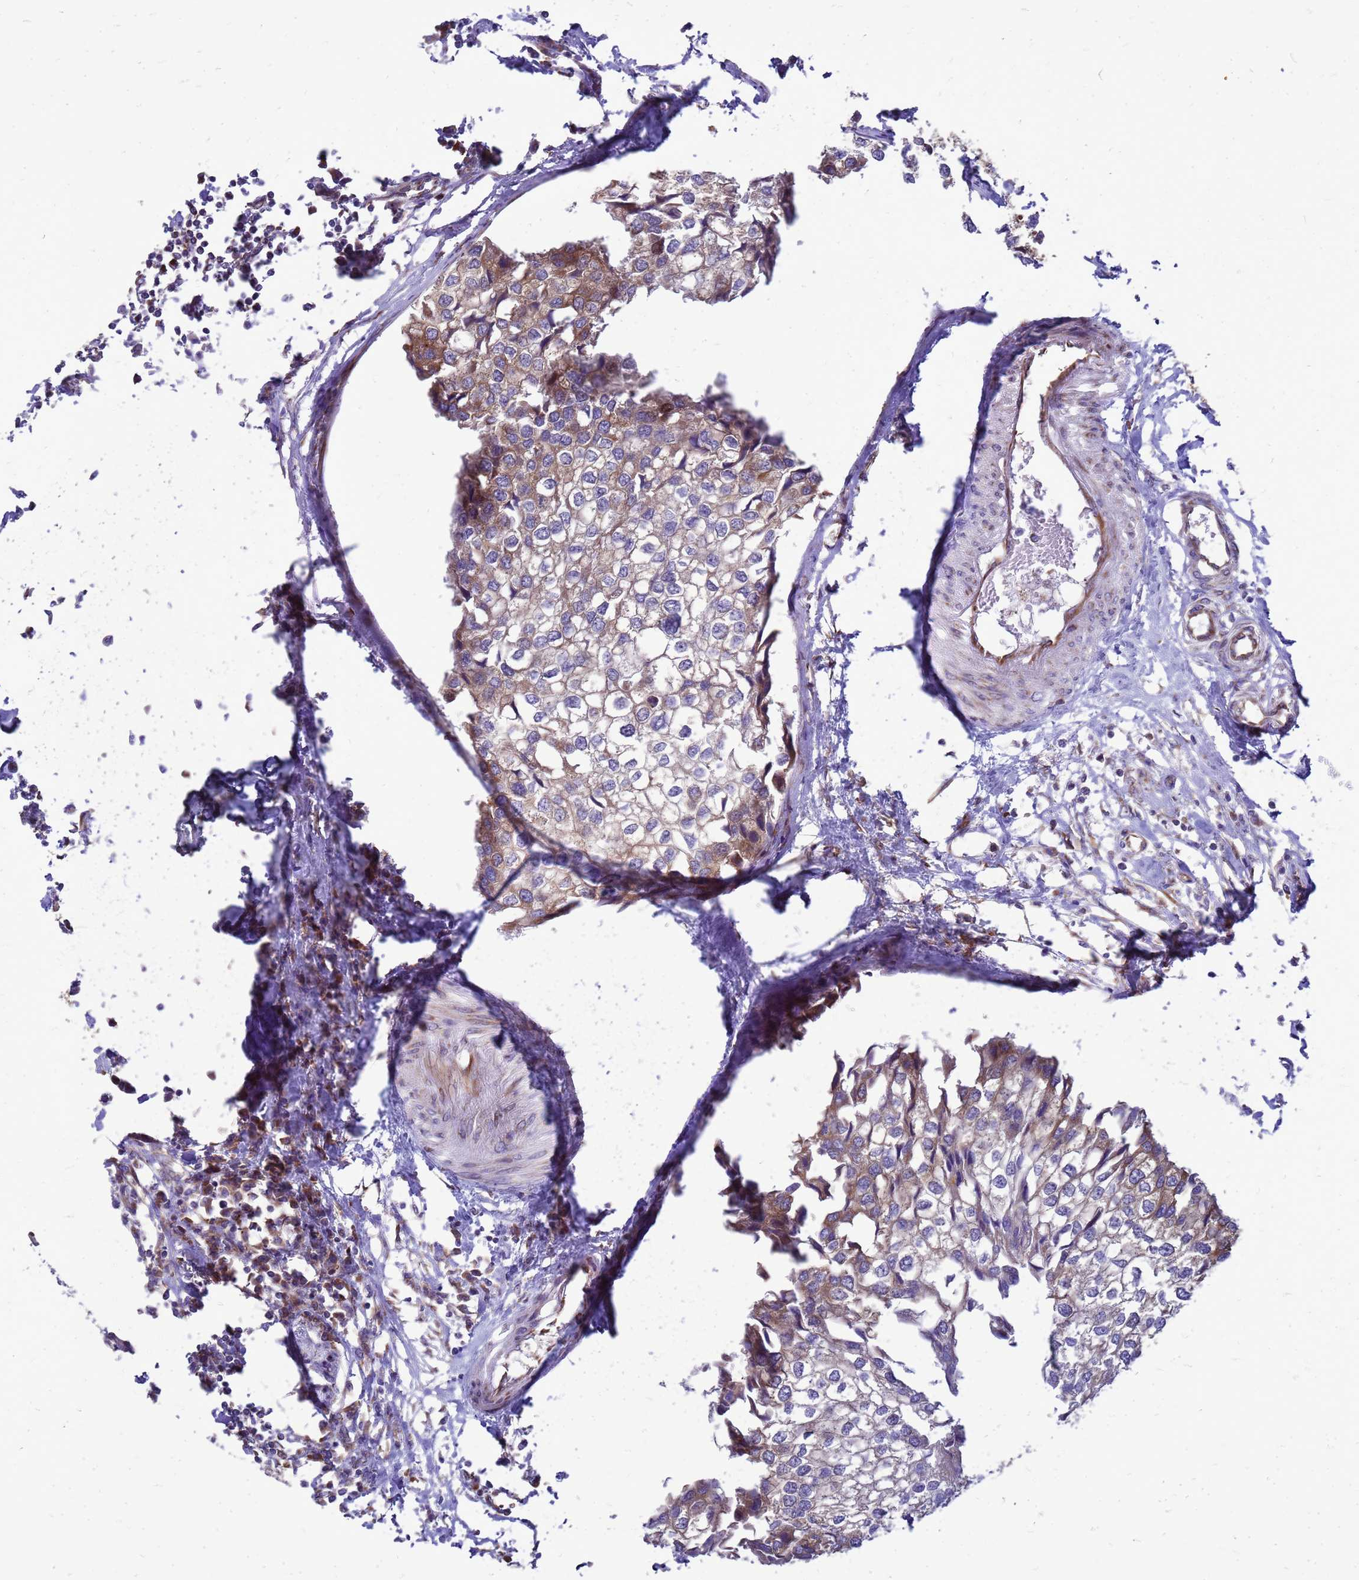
{"staining": {"intensity": "moderate", "quantity": "25%-75%", "location": "cytoplasmic/membranous"}, "tissue": "urothelial cancer", "cell_type": "Tumor cells", "image_type": "cancer", "snomed": [{"axis": "morphology", "description": "Urothelial carcinoma, High grade"}, {"axis": "topography", "description": "Urinary bladder"}], "caption": "This photomicrograph displays immunohistochemistry (IHC) staining of urothelial cancer, with medium moderate cytoplasmic/membranous positivity in about 25%-75% of tumor cells.", "gene": "FSTL4", "patient": {"sex": "male", "age": 64}}